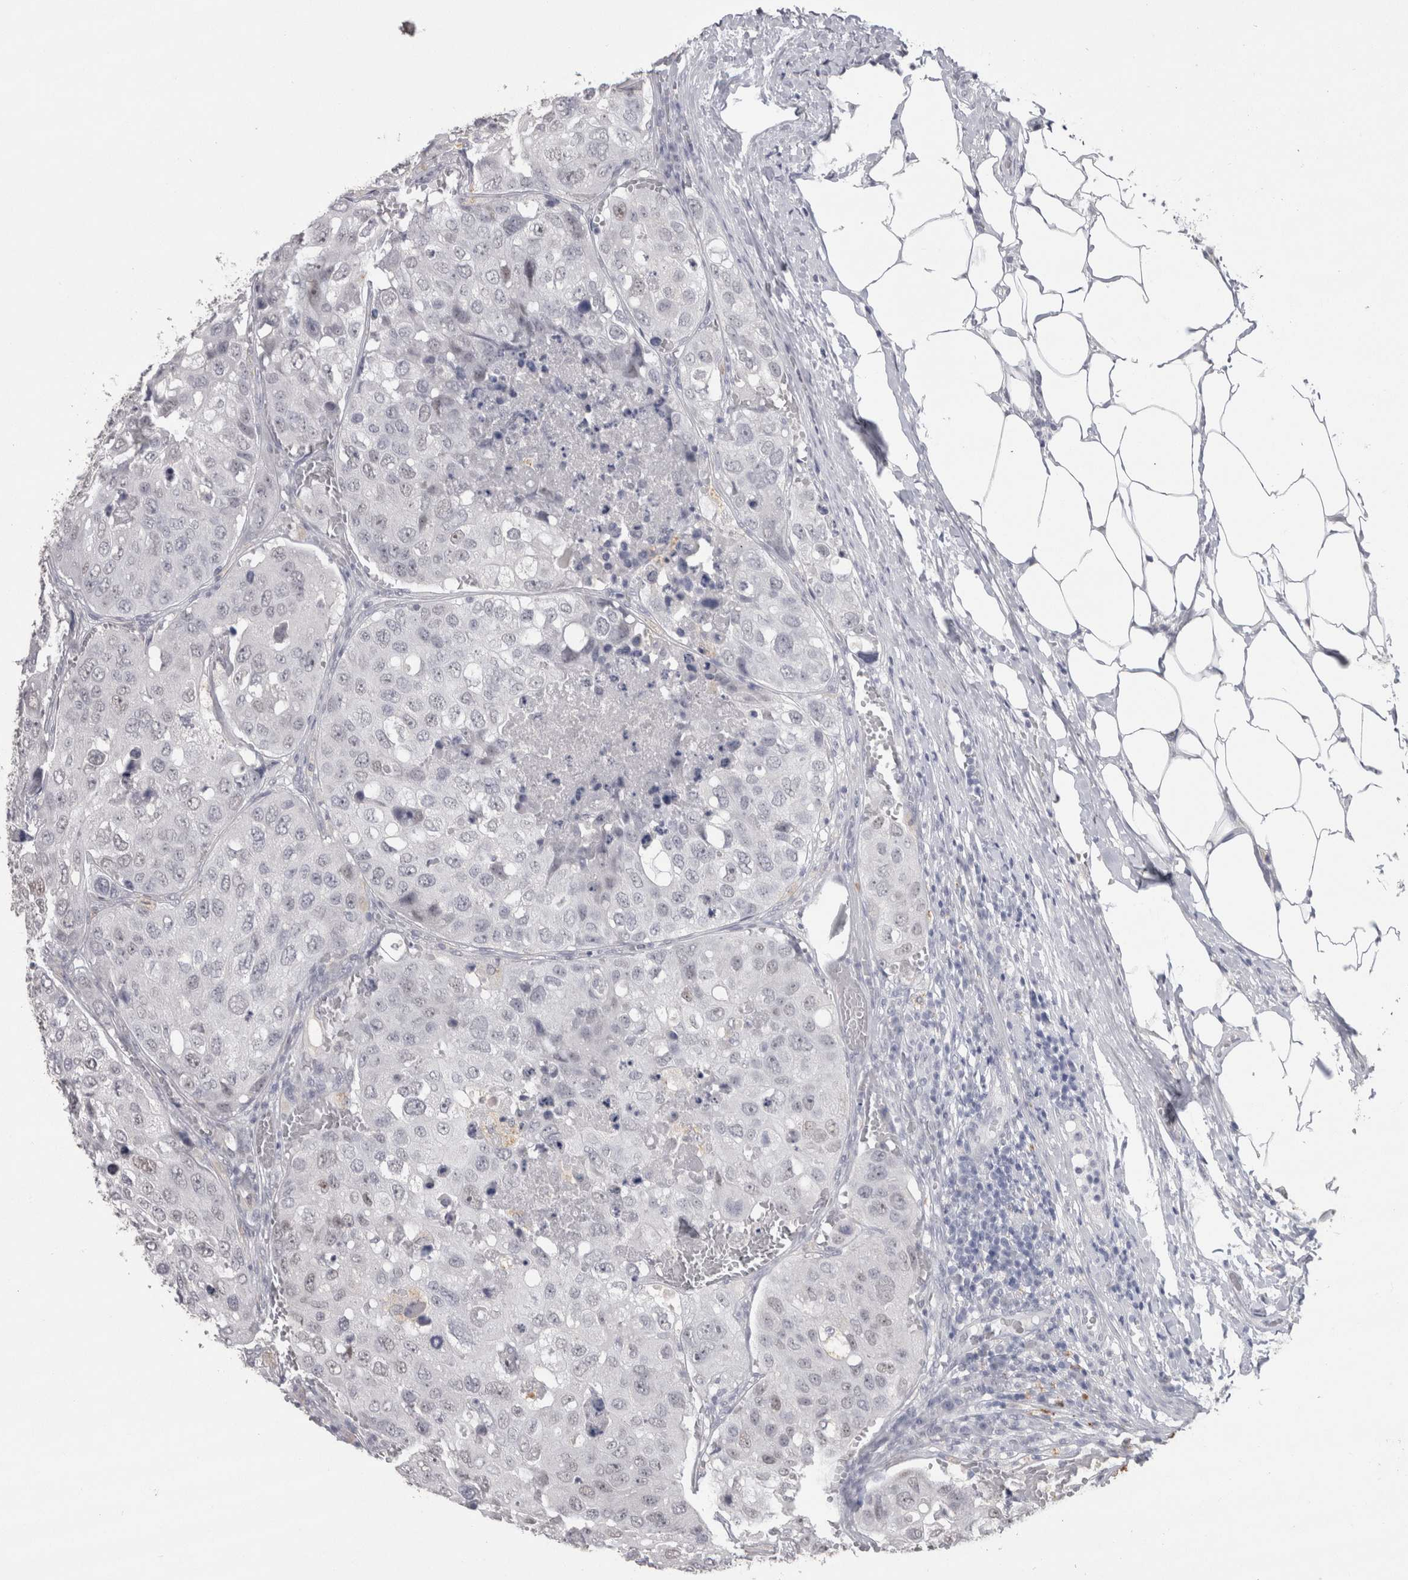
{"staining": {"intensity": "weak", "quantity": "<25%", "location": "nuclear"}, "tissue": "urothelial cancer", "cell_type": "Tumor cells", "image_type": "cancer", "snomed": [{"axis": "morphology", "description": "Urothelial carcinoma, High grade"}, {"axis": "topography", "description": "Lymph node"}, {"axis": "topography", "description": "Urinary bladder"}], "caption": "This is an immunohistochemistry micrograph of high-grade urothelial carcinoma. There is no staining in tumor cells.", "gene": "CDH17", "patient": {"sex": "male", "age": 51}}